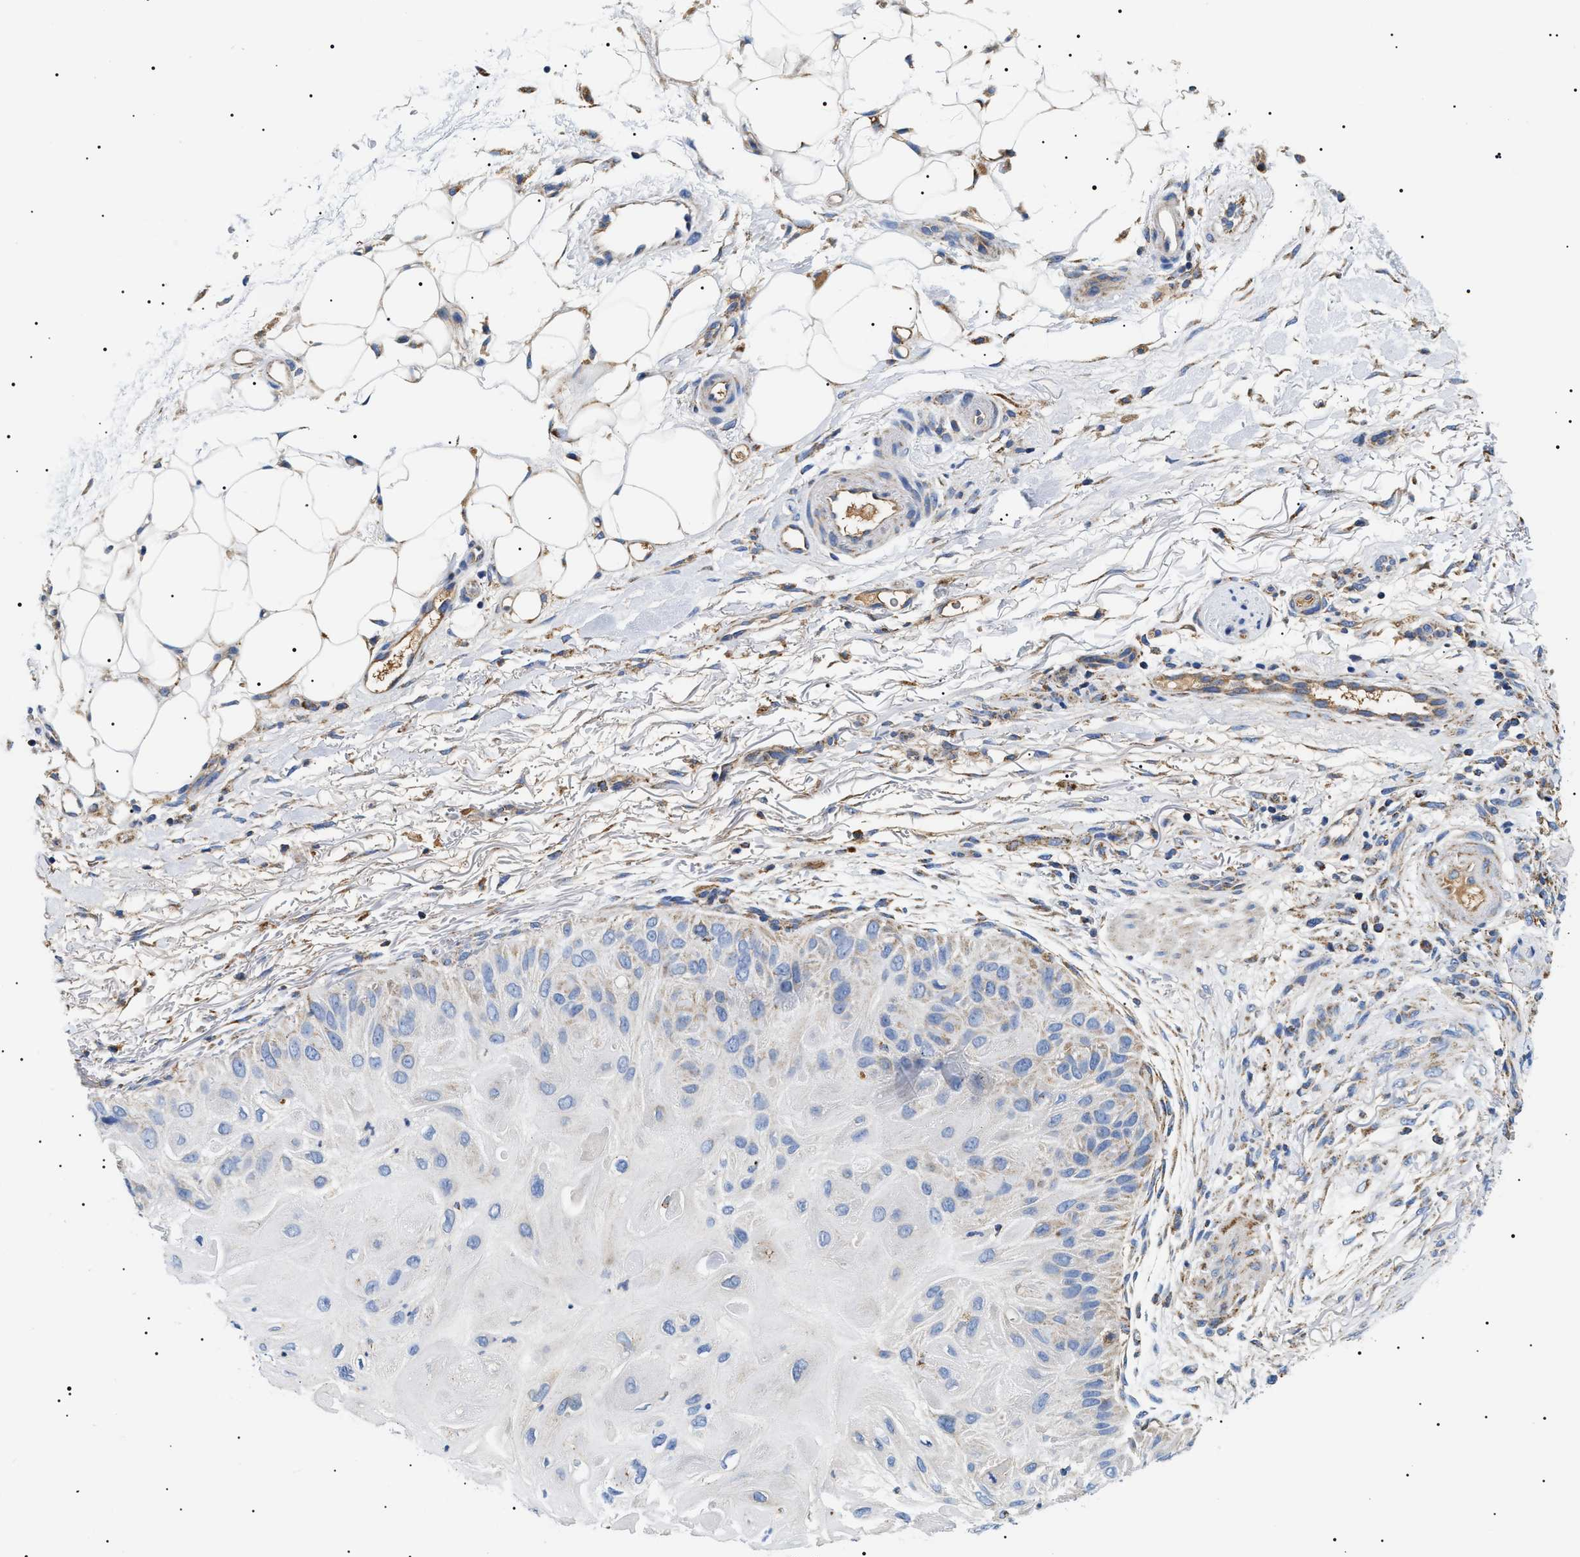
{"staining": {"intensity": "negative", "quantity": "none", "location": "none"}, "tissue": "skin cancer", "cell_type": "Tumor cells", "image_type": "cancer", "snomed": [{"axis": "morphology", "description": "Squamous cell carcinoma, NOS"}, {"axis": "topography", "description": "Skin"}], "caption": "High magnification brightfield microscopy of squamous cell carcinoma (skin) stained with DAB (brown) and counterstained with hematoxylin (blue): tumor cells show no significant staining.", "gene": "OXSM", "patient": {"sex": "female", "age": 77}}